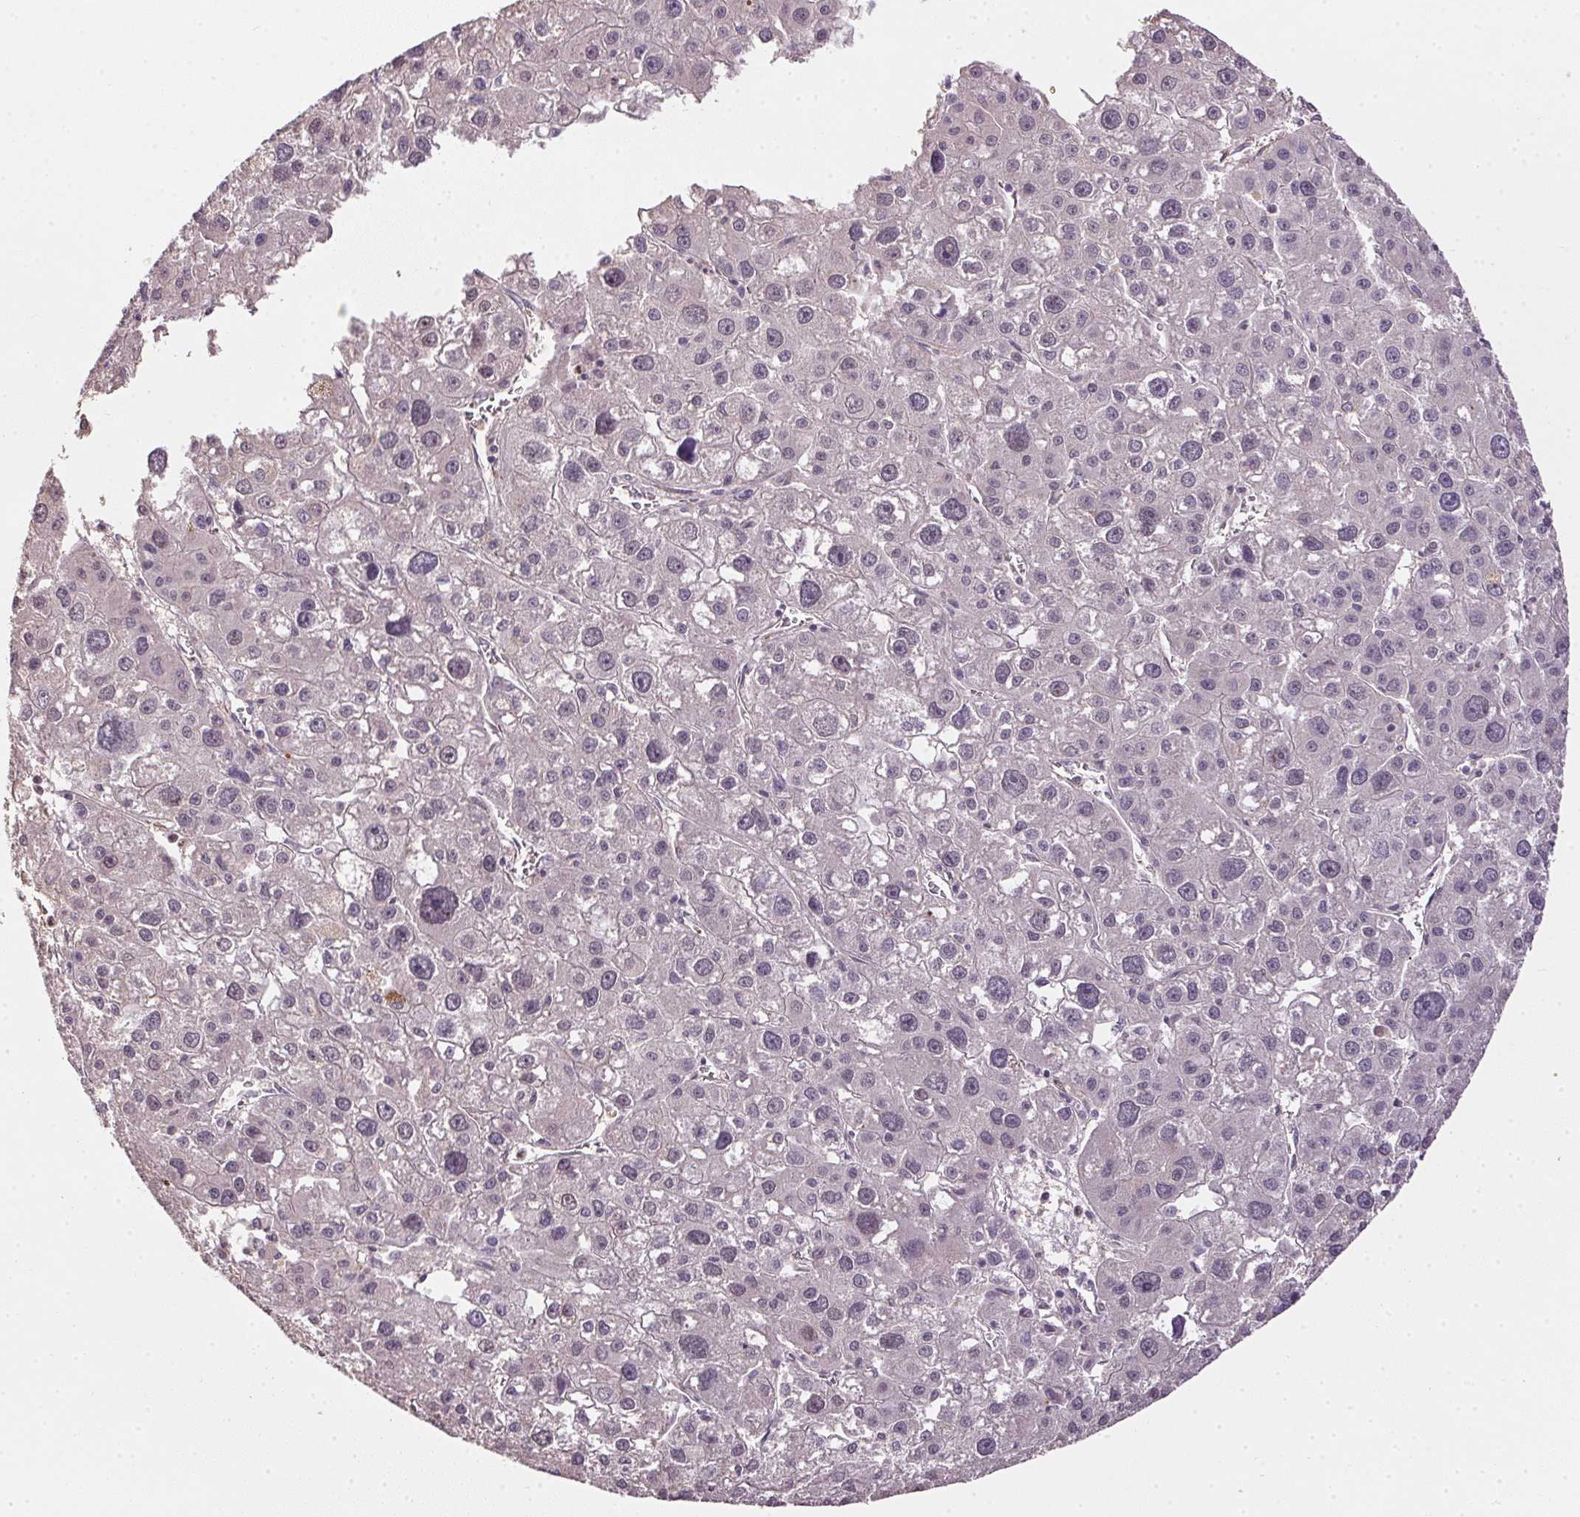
{"staining": {"intensity": "negative", "quantity": "none", "location": "none"}, "tissue": "liver cancer", "cell_type": "Tumor cells", "image_type": "cancer", "snomed": [{"axis": "morphology", "description": "Carcinoma, Hepatocellular, NOS"}, {"axis": "topography", "description": "Liver"}], "caption": "IHC micrograph of liver cancer (hepatocellular carcinoma) stained for a protein (brown), which shows no expression in tumor cells.", "gene": "CFAP92", "patient": {"sex": "male", "age": 73}}